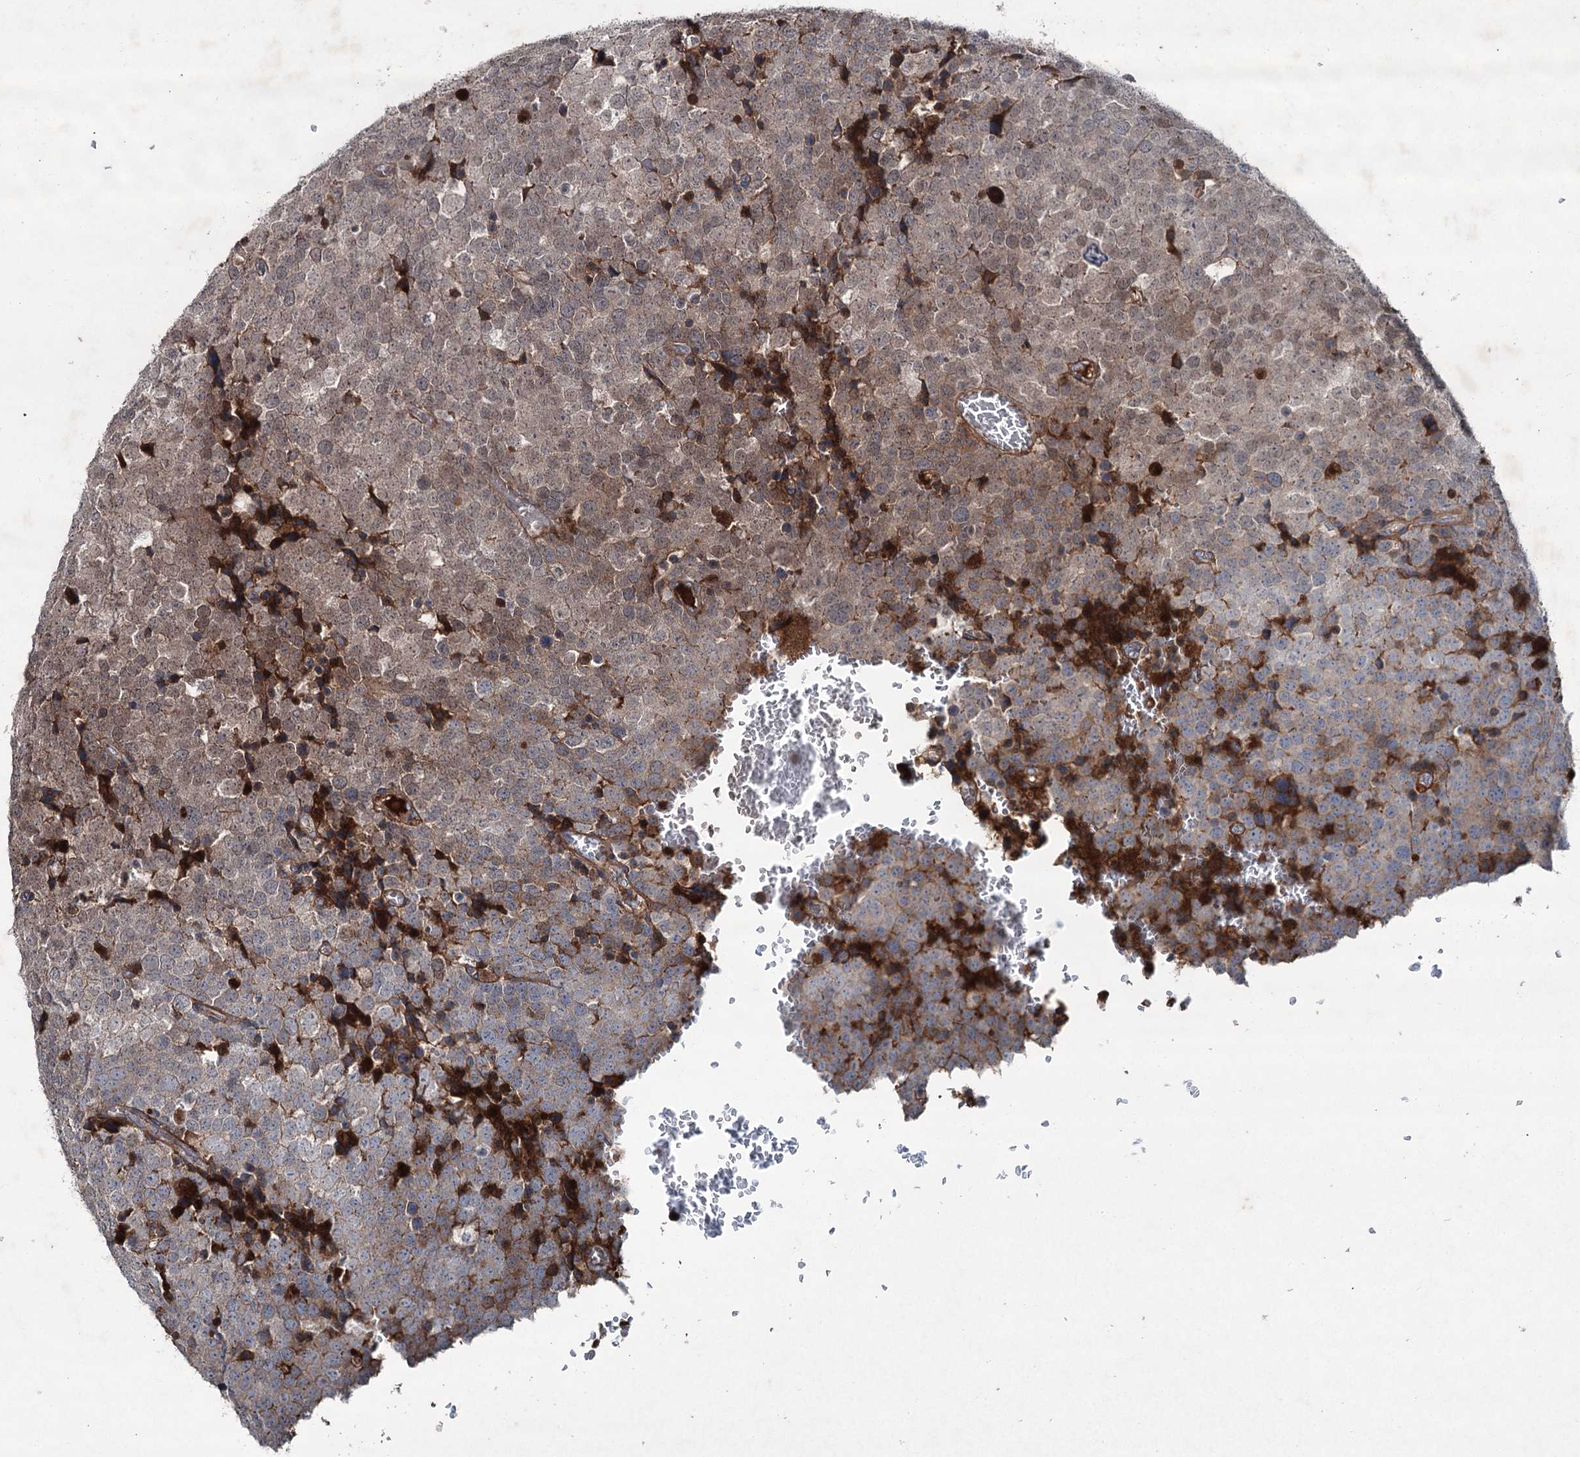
{"staining": {"intensity": "moderate", "quantity": "<25%", "location": "cytoplasmic/membranous"}, "tissue": "testis cancer", "cell_type": "Tumor cells", "image_type": "cancer", "snomed": [{"axis": "morphology", "description": "Seminoma, NOS"}, {"axis": "topography", "description": "Testis"}], "caption": "Moderate cytoplasmic/membranous expression is appreciated in about <25% of tumor cells in testis cancer.", "gene": "PGLYRP2", "patient": {"sex": "male", "age": 71}}